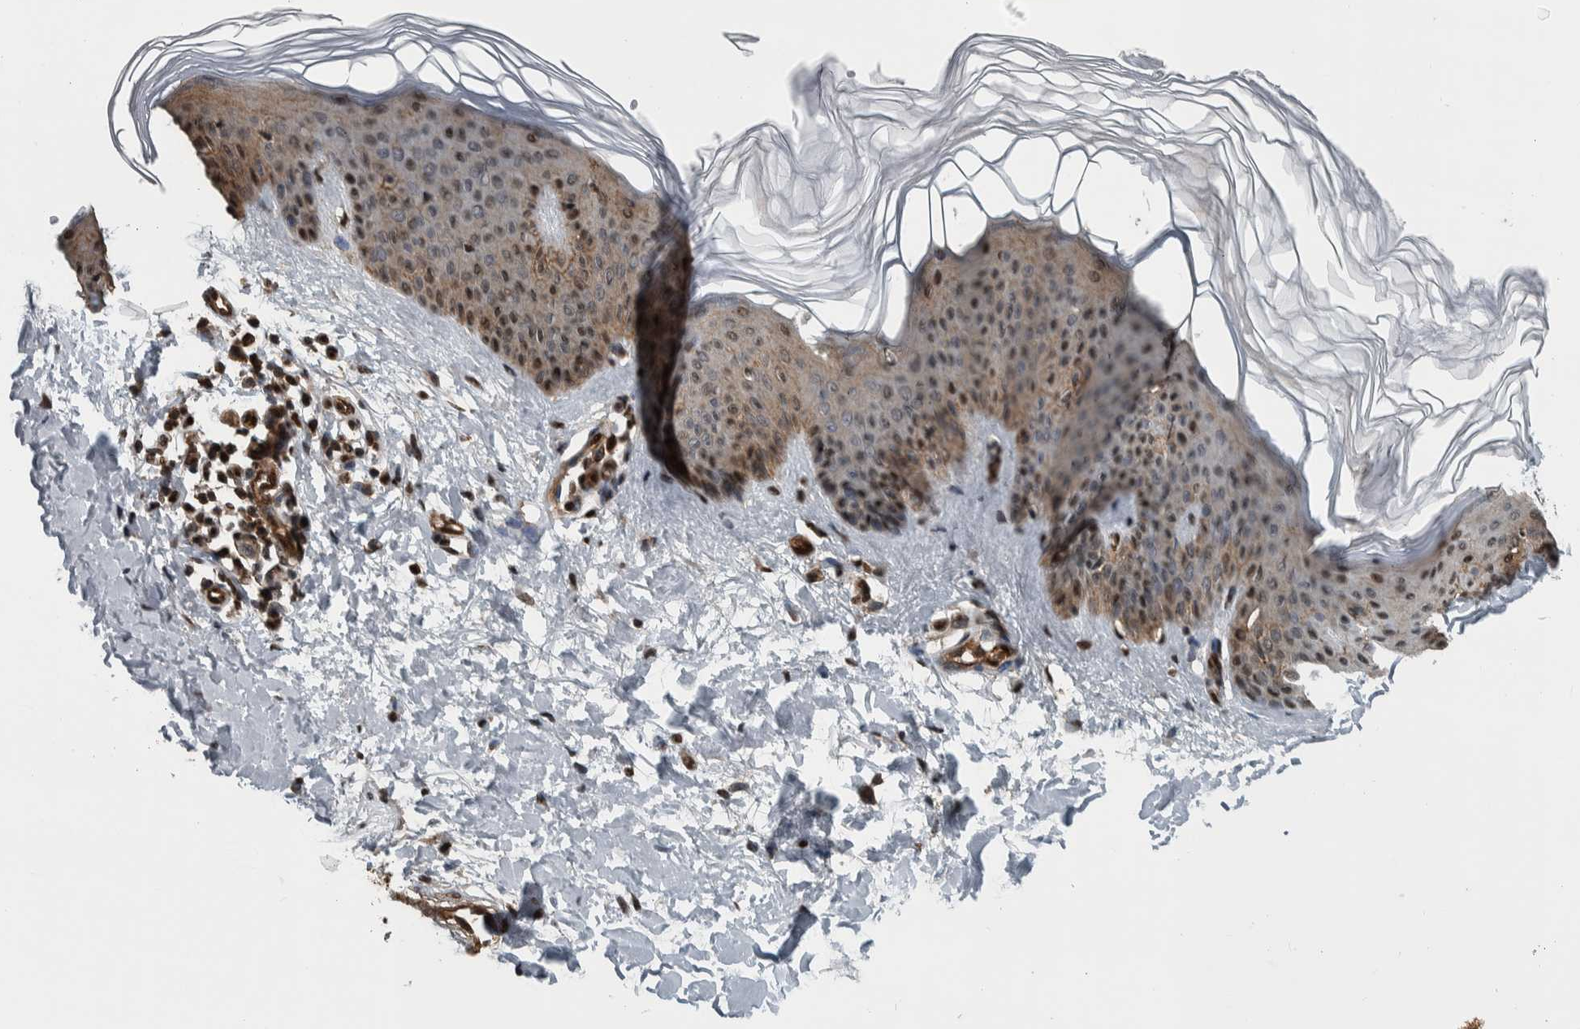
{"staining": {"intensity": "strong", "quantity": ">75%", "location": "nuclear"}, "tissue": "skin", "cell_type": "Fibroblasts", "image_type": "normal", "snomed": [{"axis": "morphology", "description": "Normal tissue, NOS"}, {"axis": "morphology", "description": "Malignant melanoma, Metastatic site"}, {"axis": "topography", "description": "Skin"}], "caption": "An immunohistochemistry (IHC) image of normal tissue is shown. Protein staining in brown shows strong nuclear positivity in skin within fibroblasts. The staining was performed using DAB (3,3'-diaminobenzidine) to visualize the protein expression in brown, while the nuclei were stained in blue with hematoxylin (Magnification: 20x).", "gene": "FAM135B", "patient": {"sex": "male", "age": 41}}